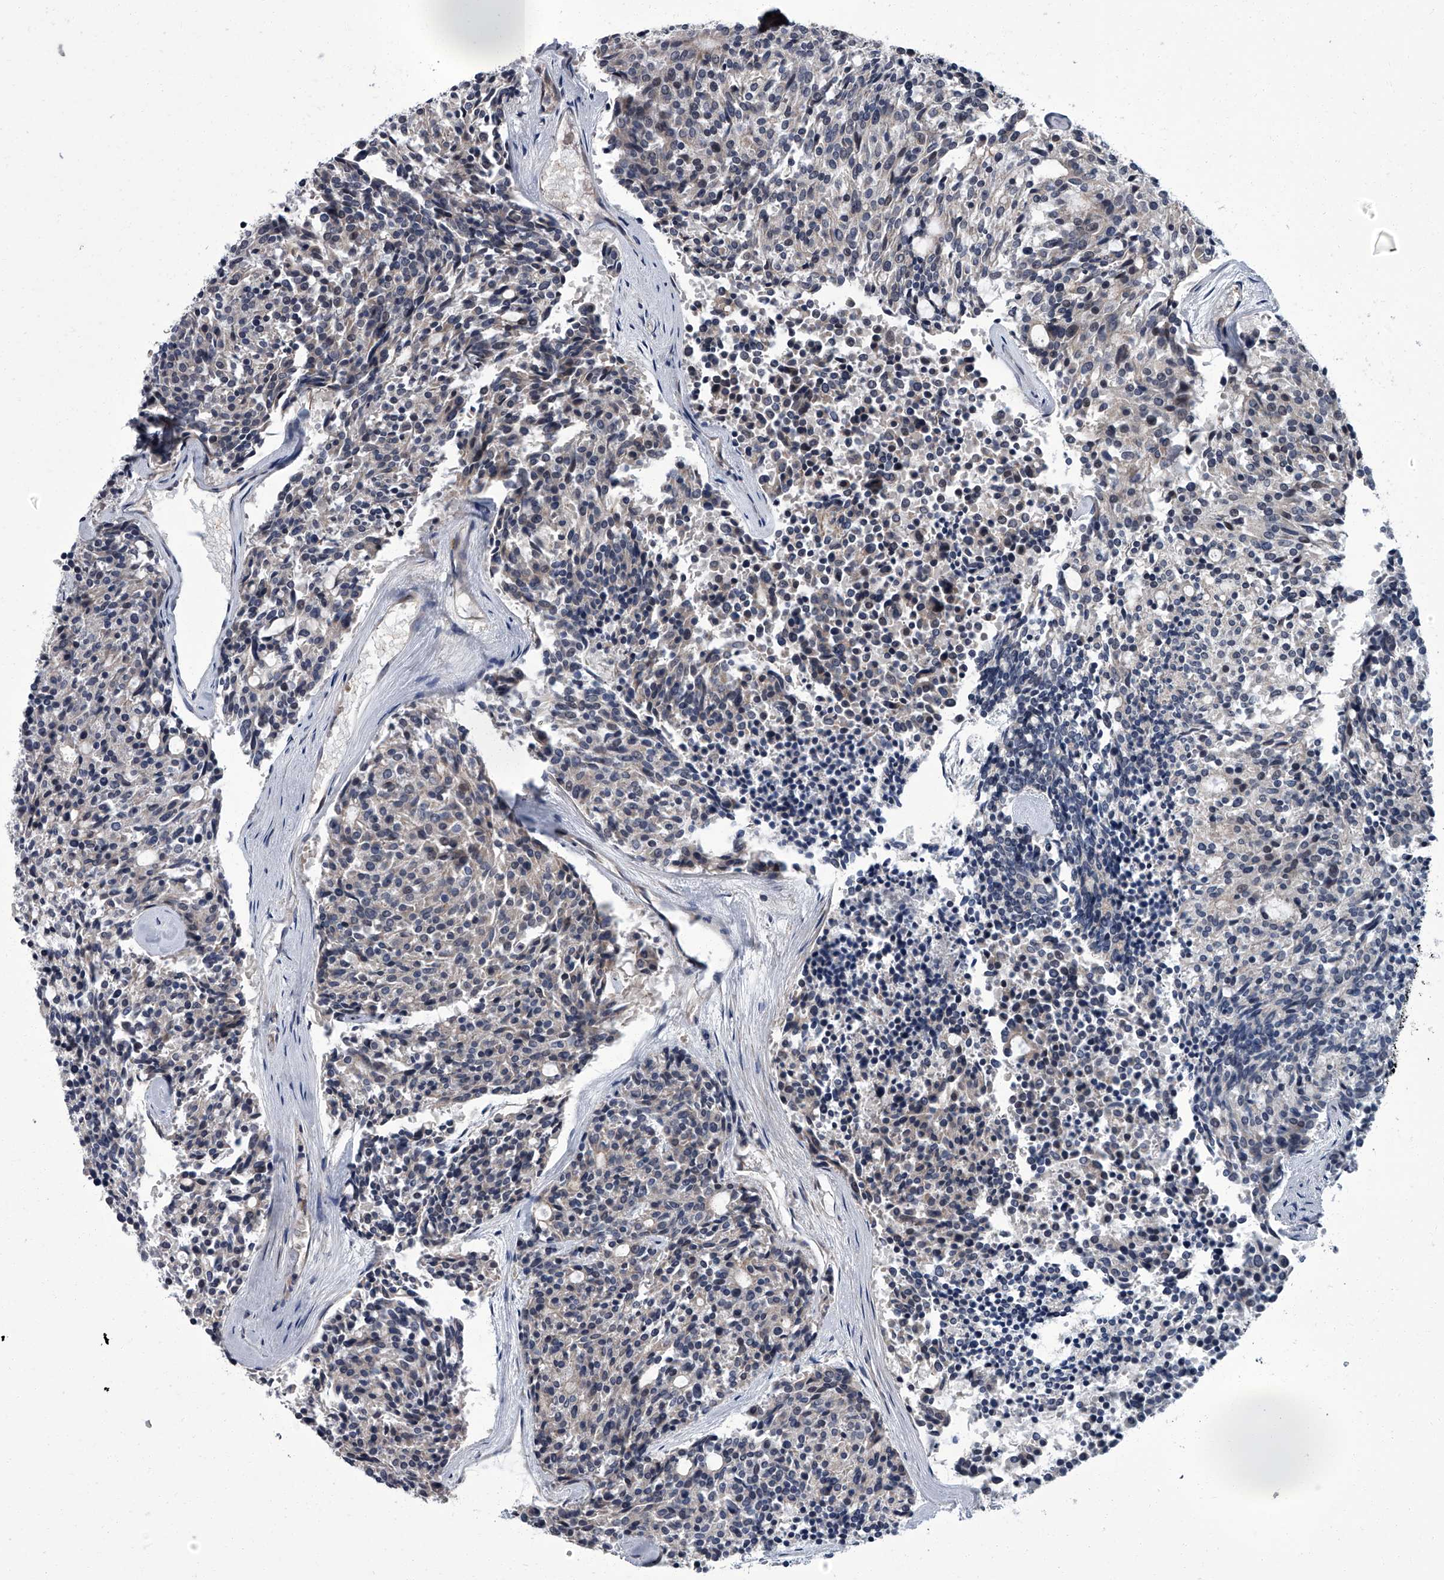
{"staining": {"intensity": "negative", "quantity": "none", "location": "none"}, "tissue": "carcinoid", "cell_type": "Tumor cells", "image_type": "cancer", "snomed": [{"axis": "morphology", "description": "Carcinoid, malignant, NOS"}, {"axis": "topography", "description": "Pancreas"}], "caption": "Micrograph shows no significant protein positivity in tumor cells of malignant carcinoid.", "gene": "ZNF274", "patient": {"sex": "female", "age": 54}}